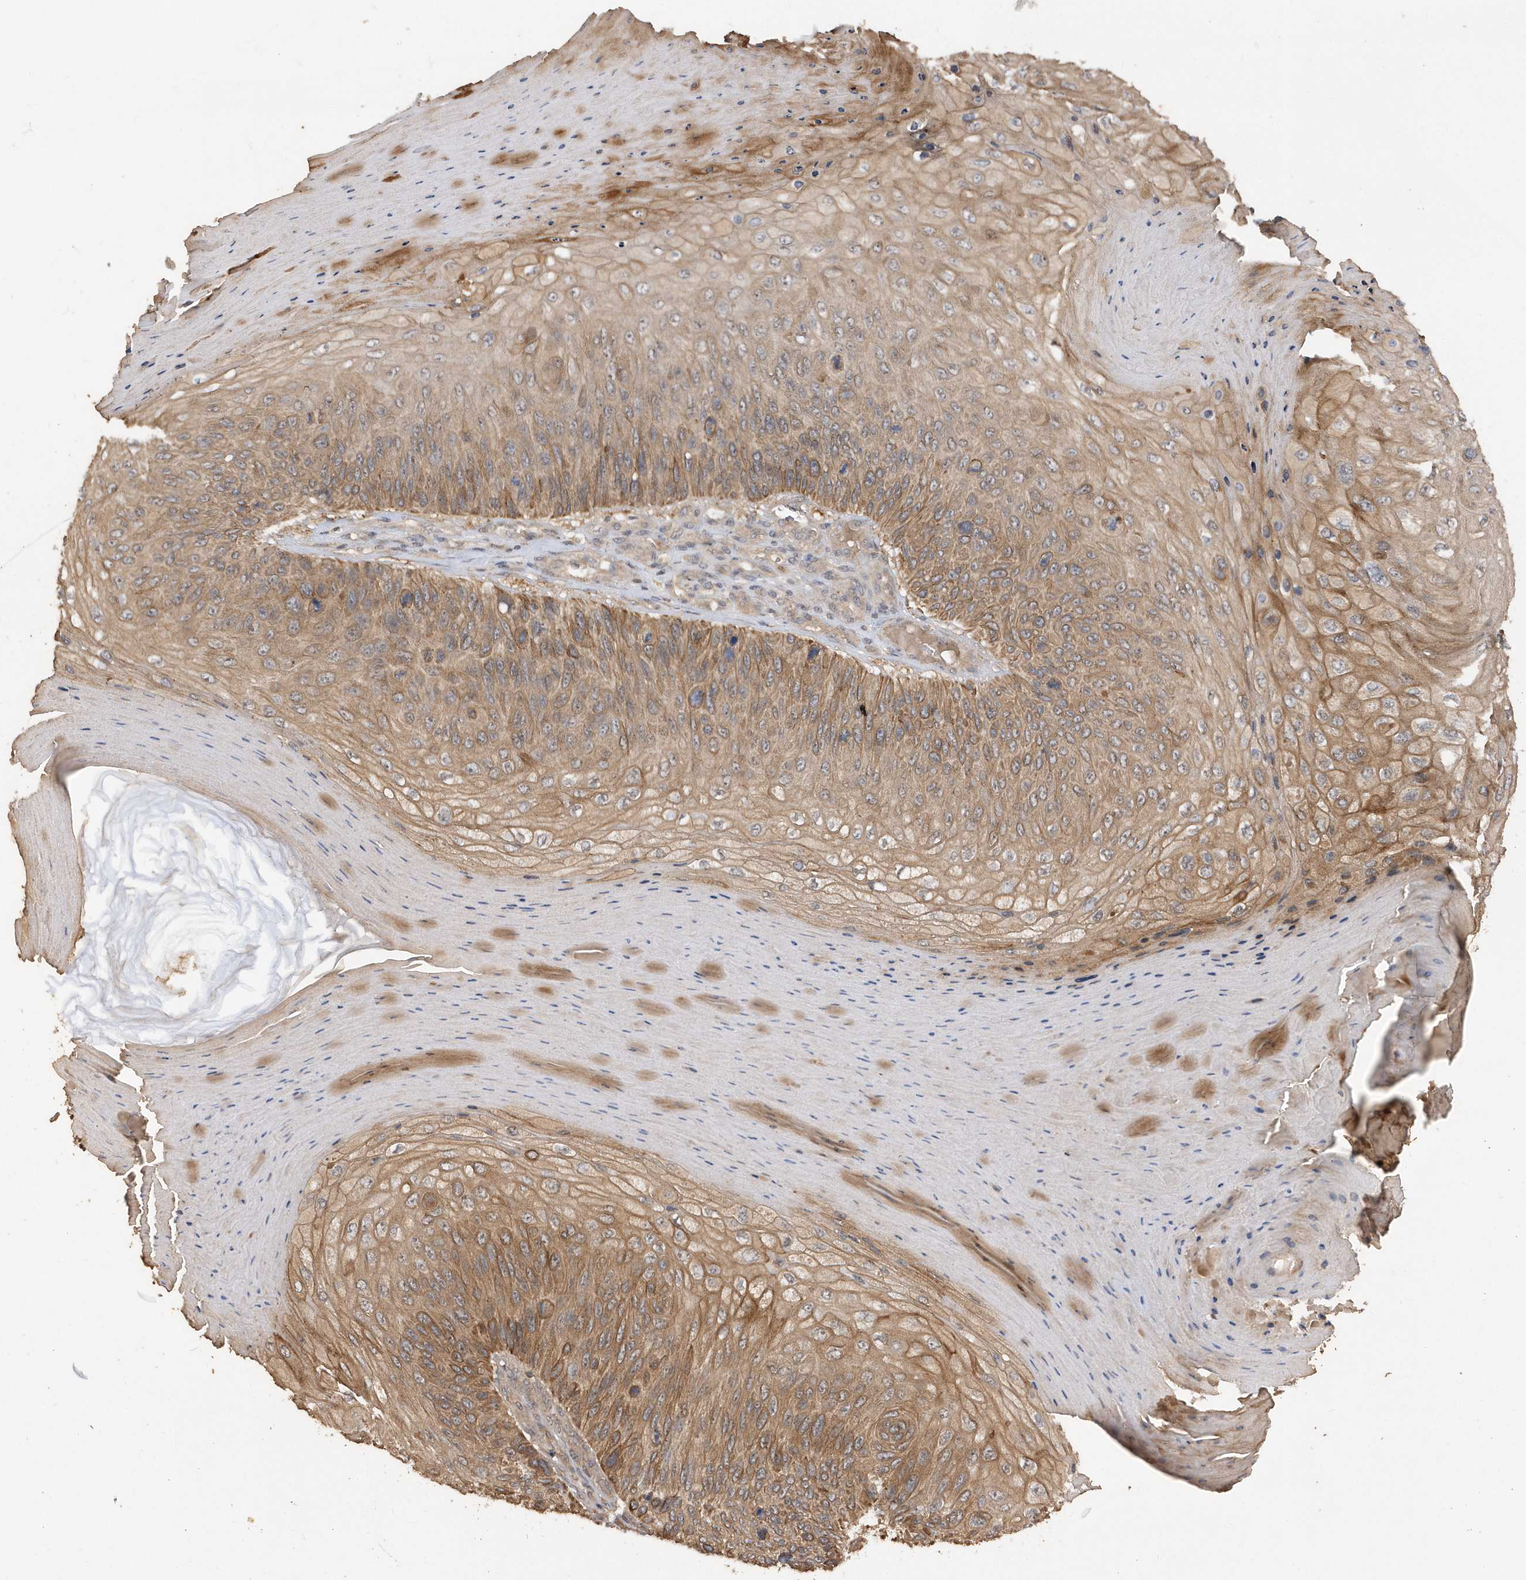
{"staining": {"intensity": "moderate", "quantity": ">75%", "location": "cytoplasmic/membranous"}, "tissue": "skin cancer", "cell_type": "Tumor cells", "image_type": "cancer", "snomed": [{"axis": "morphology", "description": "Squamous cell carcinoma, NOS"}, {"axis": "topography", "description": "Skin"}], "caption": "DAB (3,3'-diaminobenzidine) immunohistochemical staining of squamous cell carcinoma (skin) exhibits moderate cytoplasmic/membranous protein positivity in about >75% of tumor cells.", "gene": "RPE", "patient": {"sex": "female", "age": 88}}